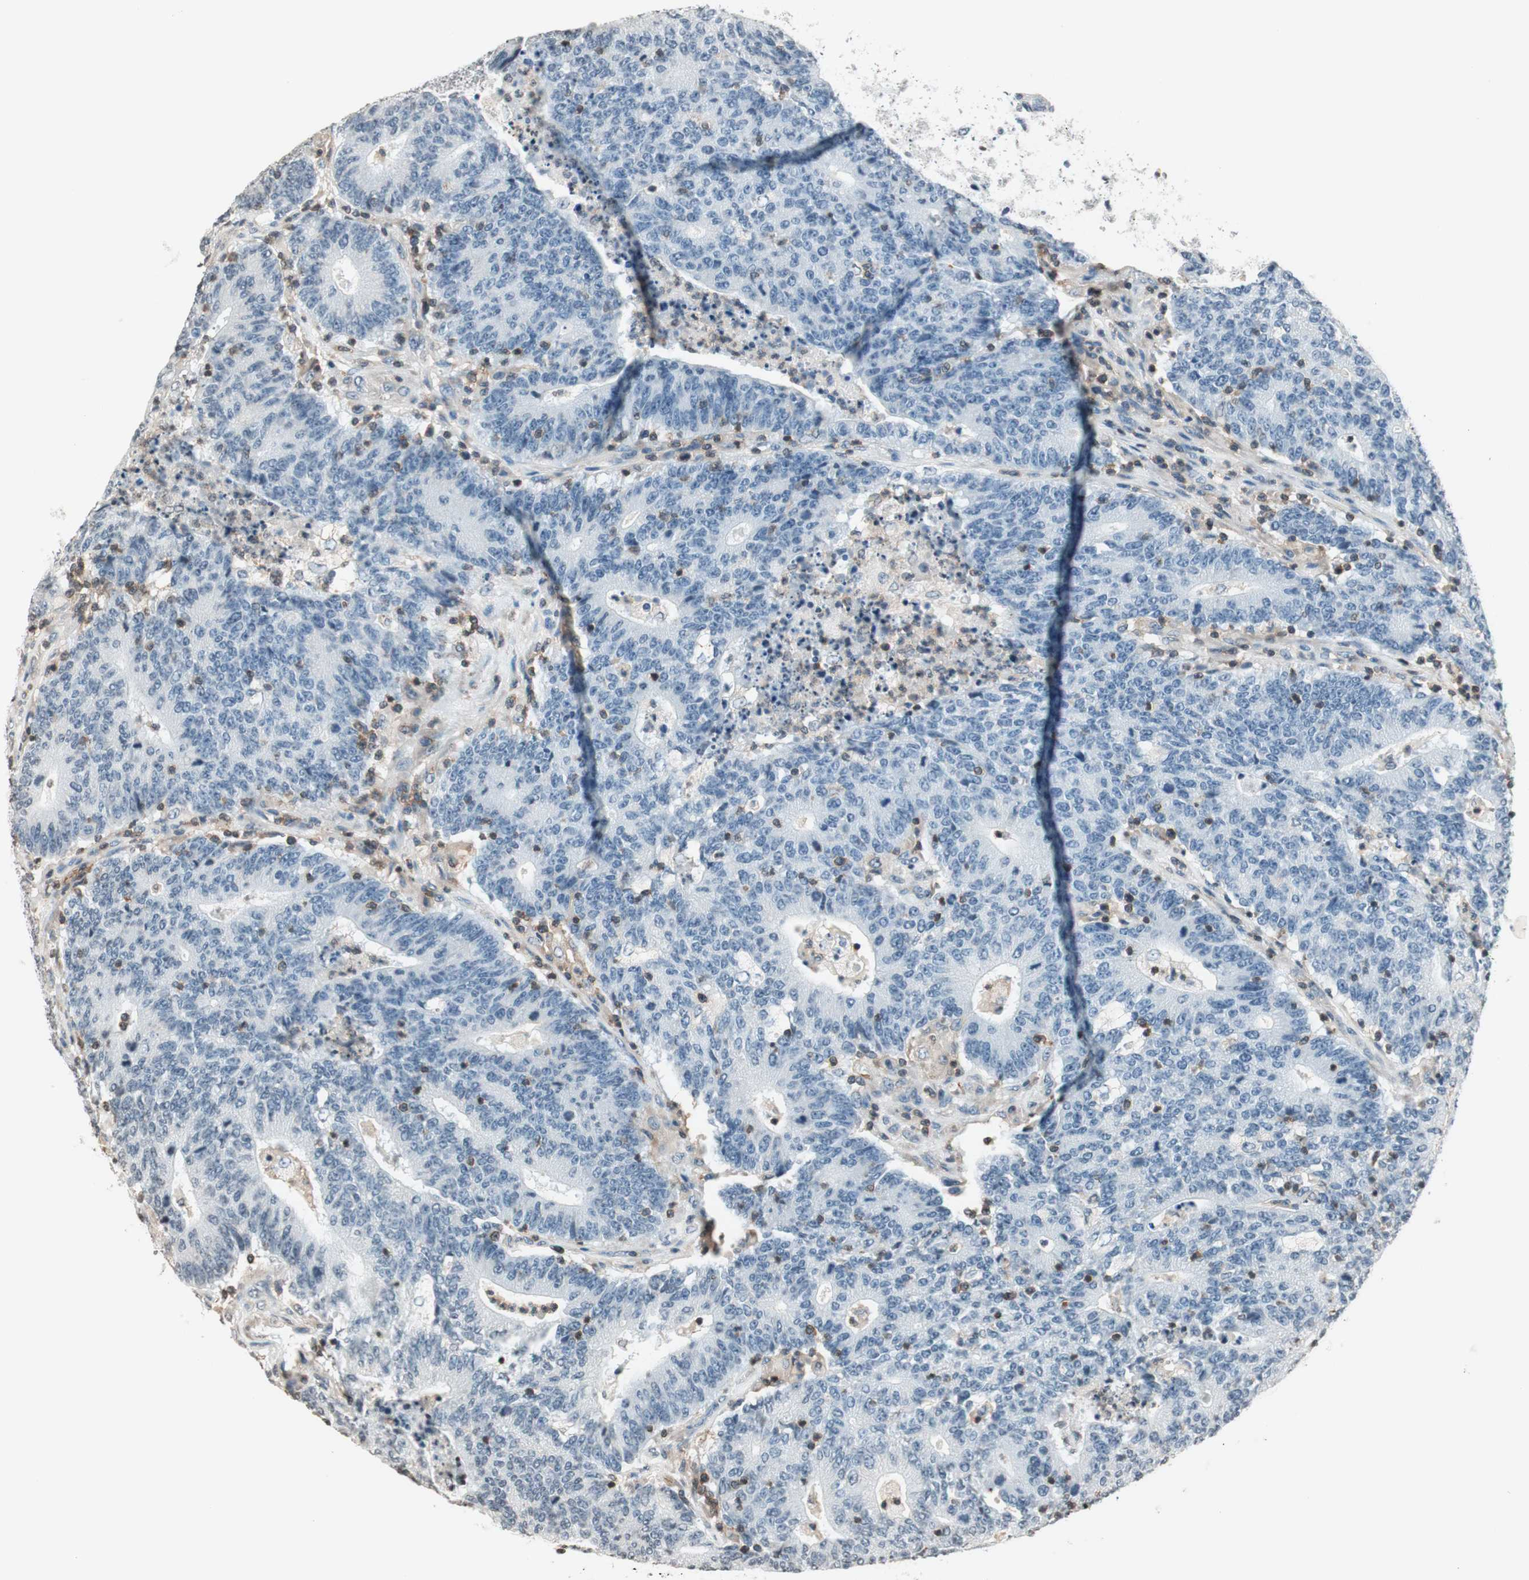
{"staining": {"intensity": "negative", "quantity": "none", "location": "none"}, "tissue": "colorectal cancer", "cell_type": "Tumor cells", "image_type": "cancer", "snomed": [{"axis": "morphology", "description": "Normal tissue, NOS"}, {"axis": "morphology", "description": "Adenocarcinoma, NOS"}, {"axis": "topography", "description": "Colon"}], "caption": "A photomicrograph of colorectal adenocarcinoma stained for a protein displays no brown staining in tumor cells.", "gene": "WIPF1", "patient": {"sex": "female", "age": 75}}